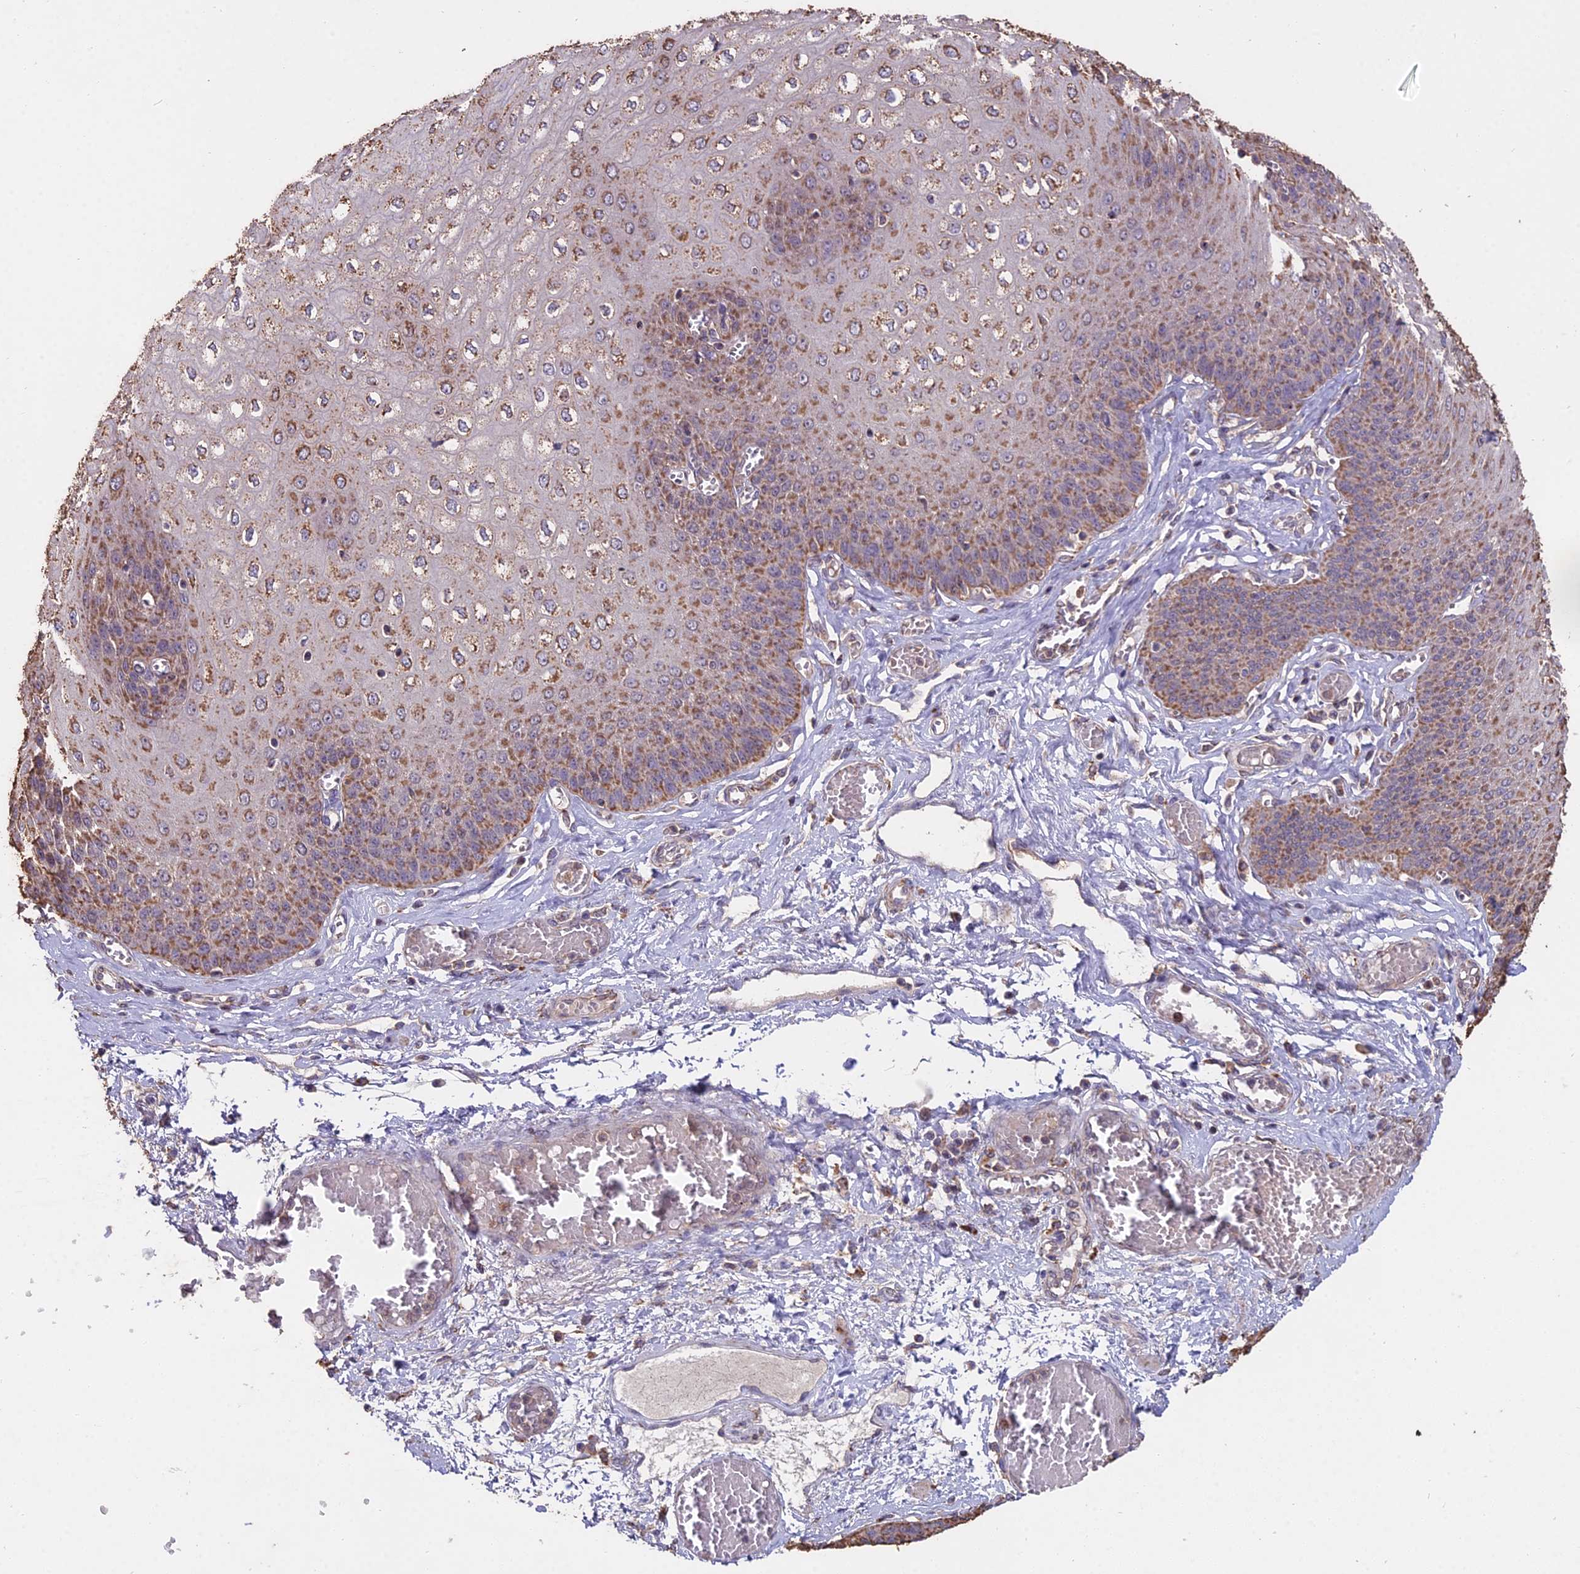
{"staining": {"intensity": "moderate", "quantity": "25%-75%", "location": "cytoplasmic/membranous"}, "tissue": "esophagus", "cell_type": "Squamous epithelial cells", "image_type": "normal", "snomed": [{"axis": "morphology", "description": "Normal tissue, NOS"}, {"axis": "topography", "description": "Esophagus"}], "caption": "Immunohistochemical staining of benign esophagus exhibits medium levels of moderate cytoplasmic/membranous expression in approximately 25%-75% of squamous epithelial cells.", "gene": "CEMIP2", "patient": {"sex": "male", "age": 60}}